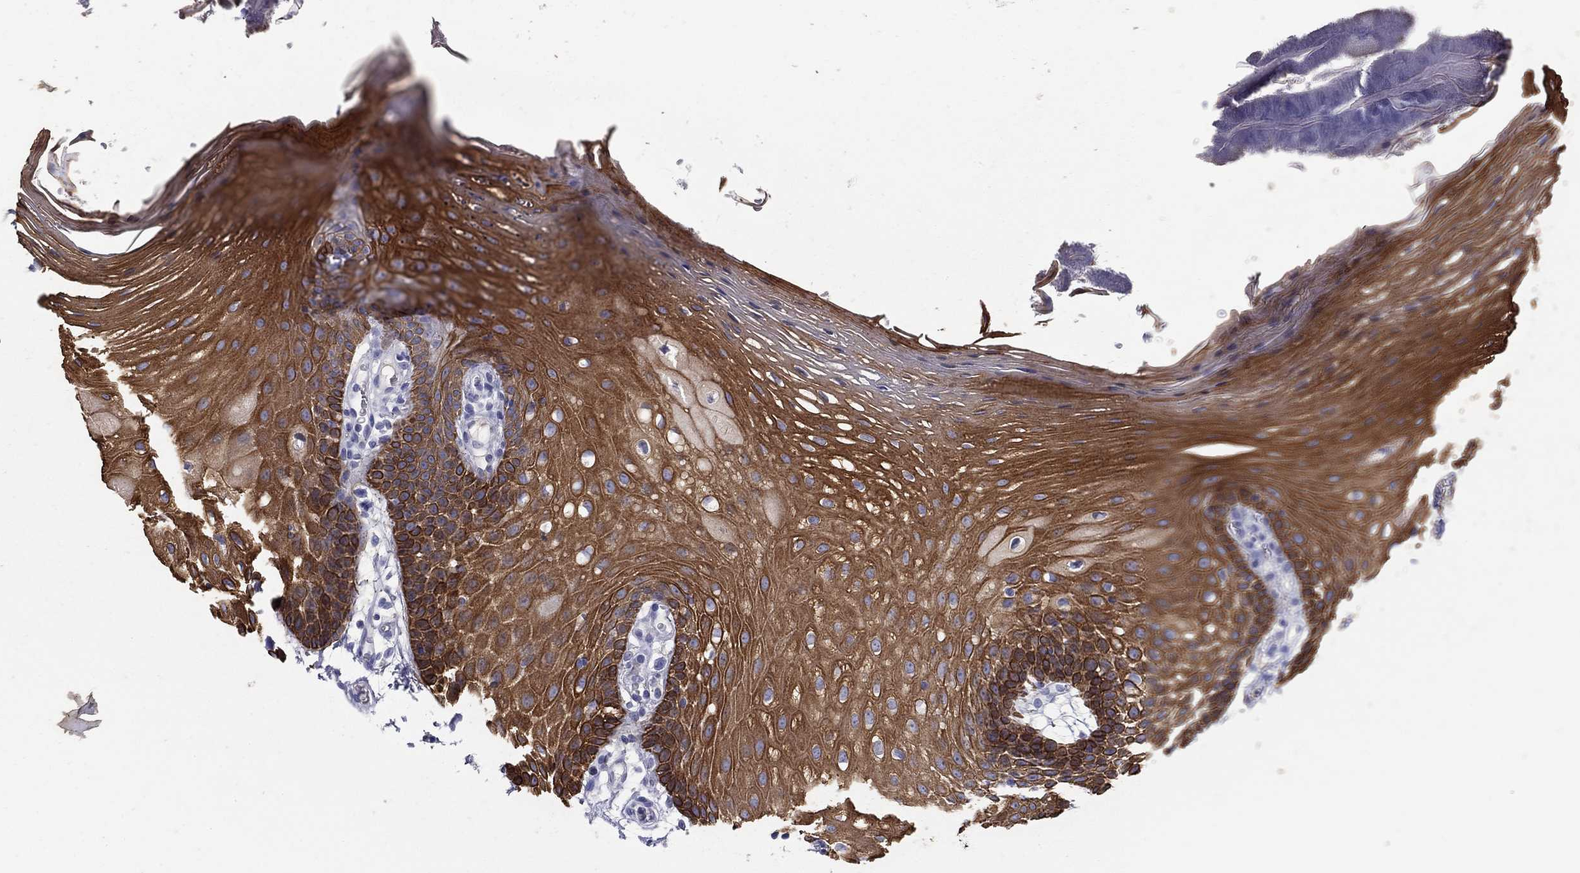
{"staining": {"intensity": "strong", "quantity": ">75%", "location": "cytoplasmic/membranous"}, "tissue": "oral mucosa", "cell_type": "Squamous epithelial cells", "image_type": "normal", "snomed": [{"axis": "morphology", "description": "Normal tissue, NOS"}, {"axis": "morphology", "description": "Squamous cell carcinoma, NOS"}, {"axis": "topography", "description": "Oral tissue"}, {"axis": "topography", "description": "Head-Neck"}], "caption": "Protein expression by IHC displays strong cytoplasmic/membranous positivity in about >75% of squamous epithelial cells in normal oral mucosa. The staining was performed using DAB to visualize the protein expression in brown, while the nuclei were stained in blue with hematoxylin (Magnification: 20x).", "gene": "KRT75", "patient": {"sex": "male", "age": 69}}